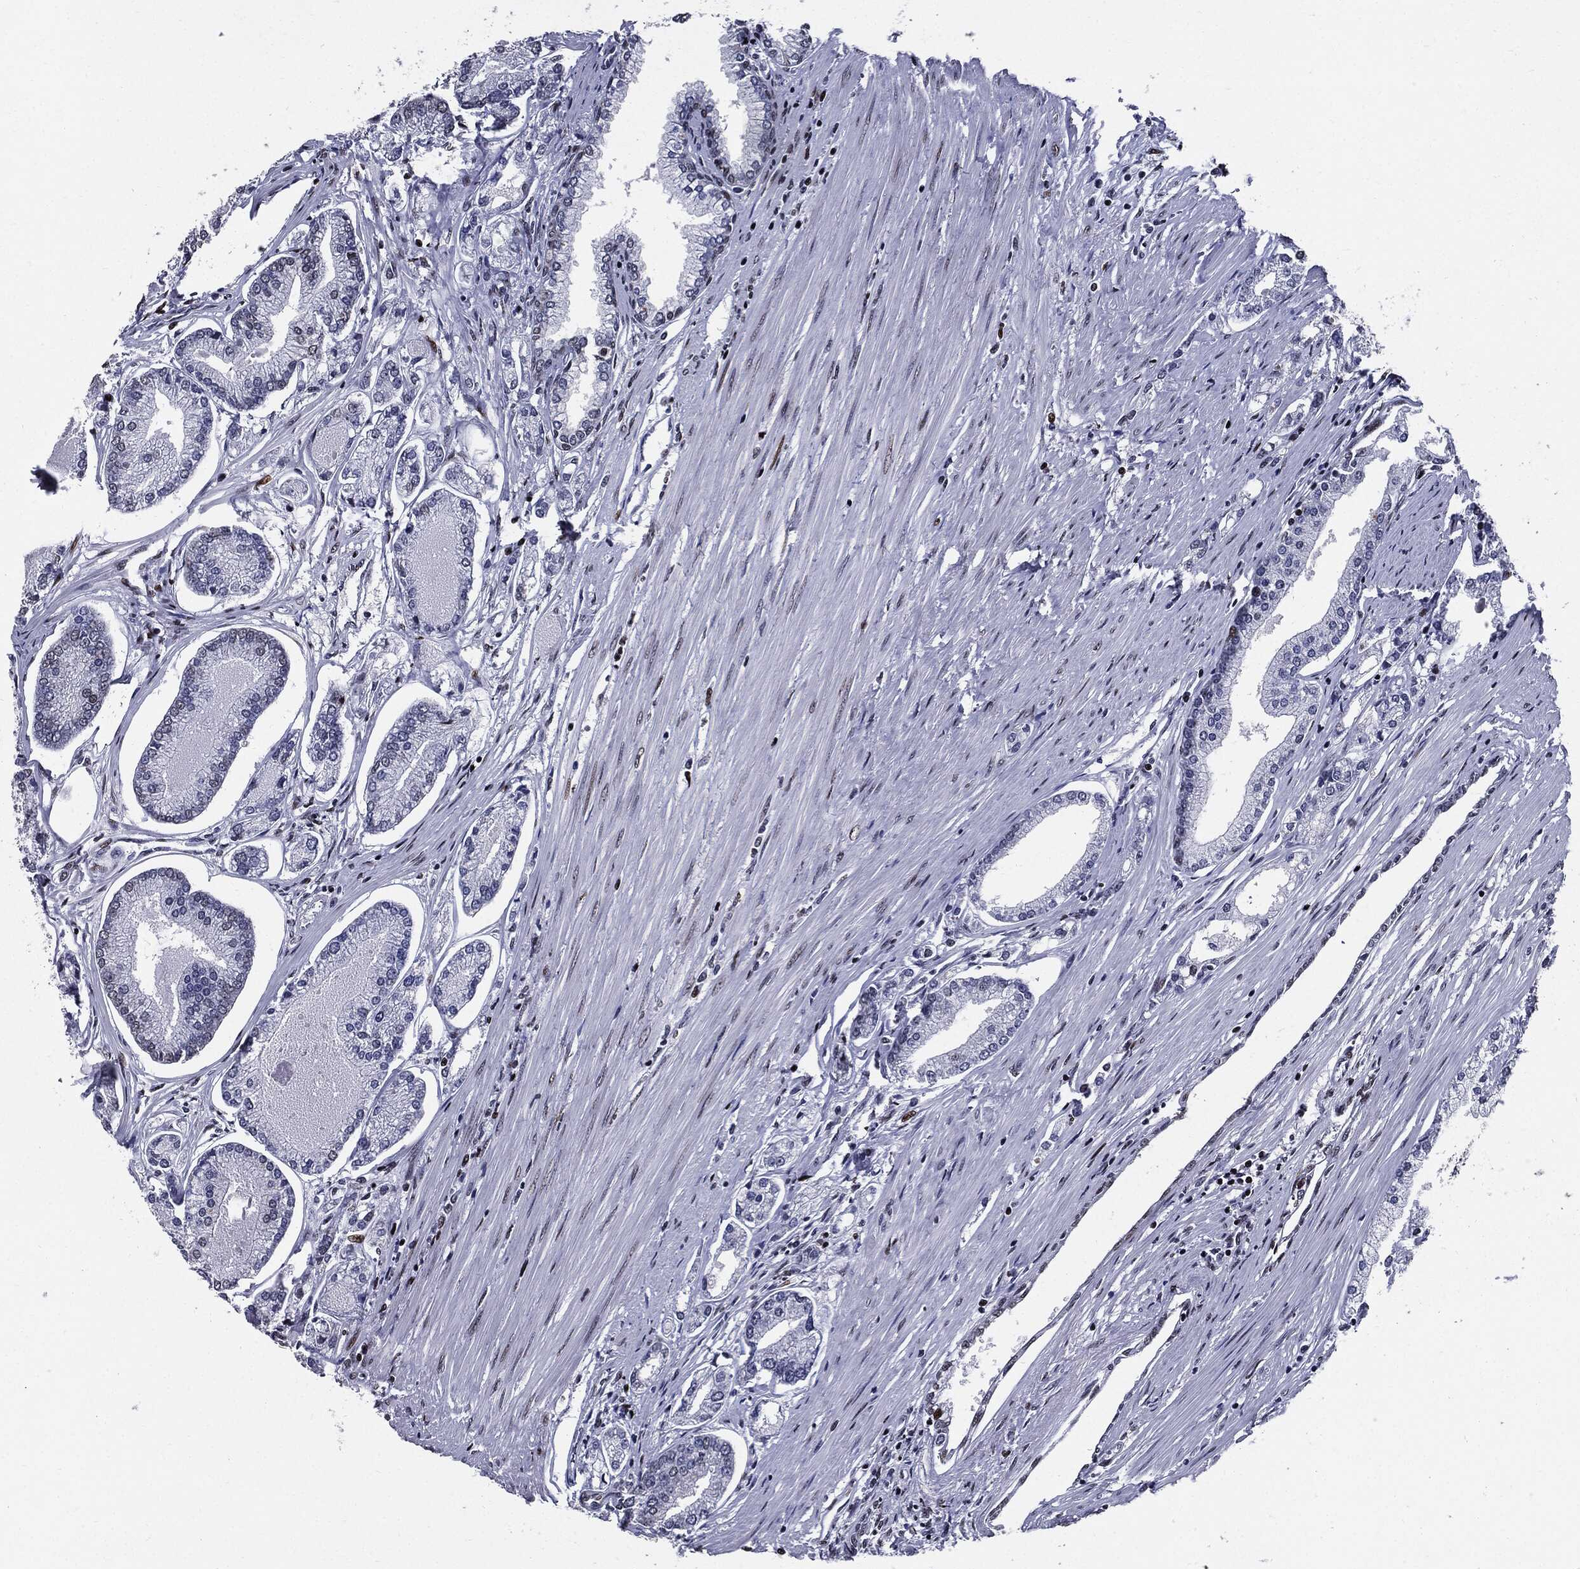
{"staining": {"intensity": "negative", "quantity": "none", "location": "none"}, "tissue": "prostate cancer", "cell_type": "Tumor cells", "image_type": "cancer", "snomed": [{"axis": "morphology", "description": "Adenocarcinoma, Low grade"}, {"axis": "topography", "description": "Prostate"}], "caption": "Immunohistochemical staining of human prostate cancer (low-grade adenocarcinoma) displays no significant positivity in tumor cells.", "gene": "ZFP91", "patient": {"sex": "male", "age": 72}}